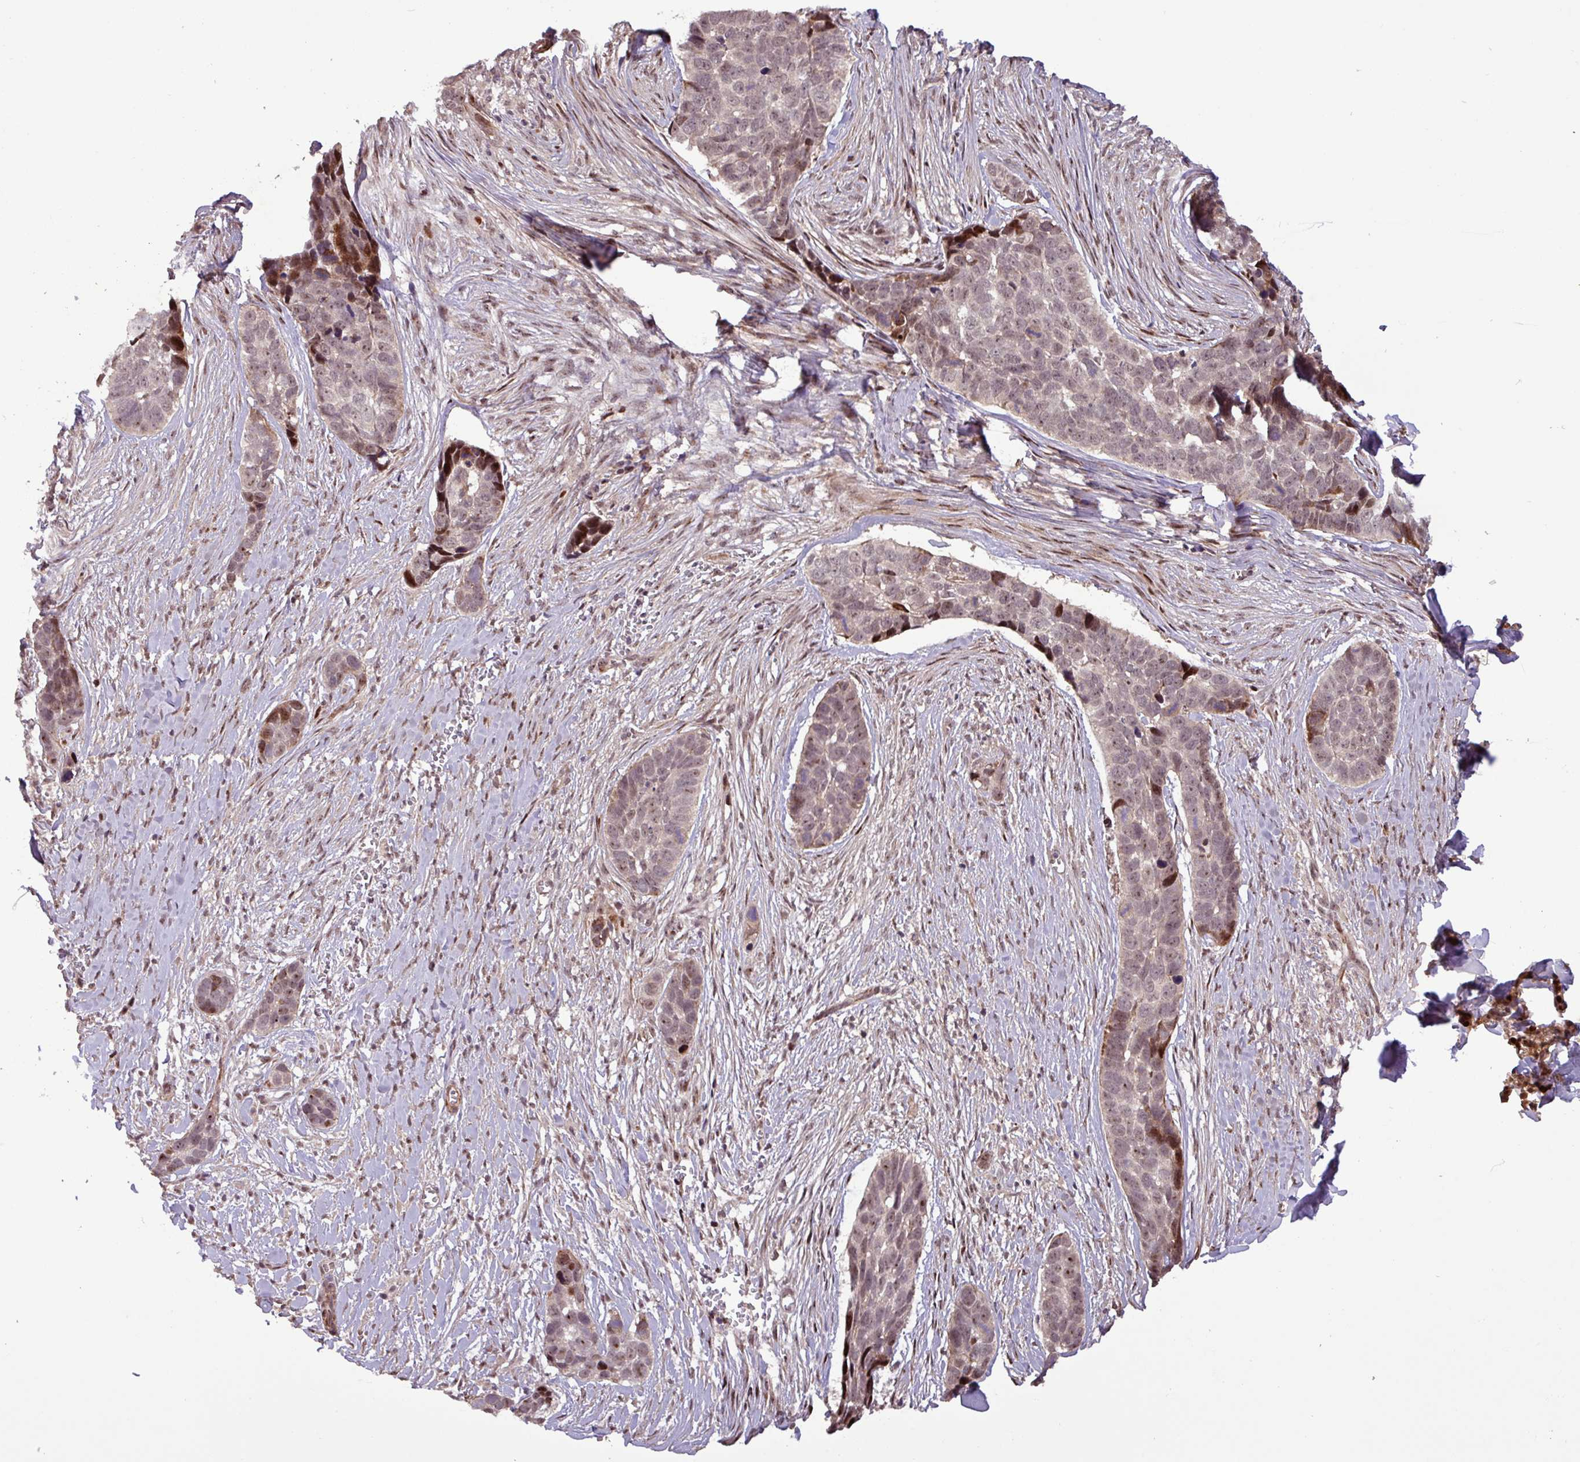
{"staining": {"intensity": "moderate", "quantity": "<25%", "location": "nuclear"}, "tissue": "skin cancer", "cell_type": "Tumor cells", "image_type": "cancer", "snomed": [{"axis": "morphology", "description": "Basal cell carcinoma"}, {"axis": "topography", "description": "Skin"}], "caption": "Basal cell carcinoma (skin) stained with IHC shows moderate nuclear positivity in approximately <25% of tumor cells.", "gene": "SLC22A24", "patient": {"sex": "female", "age": 82}}